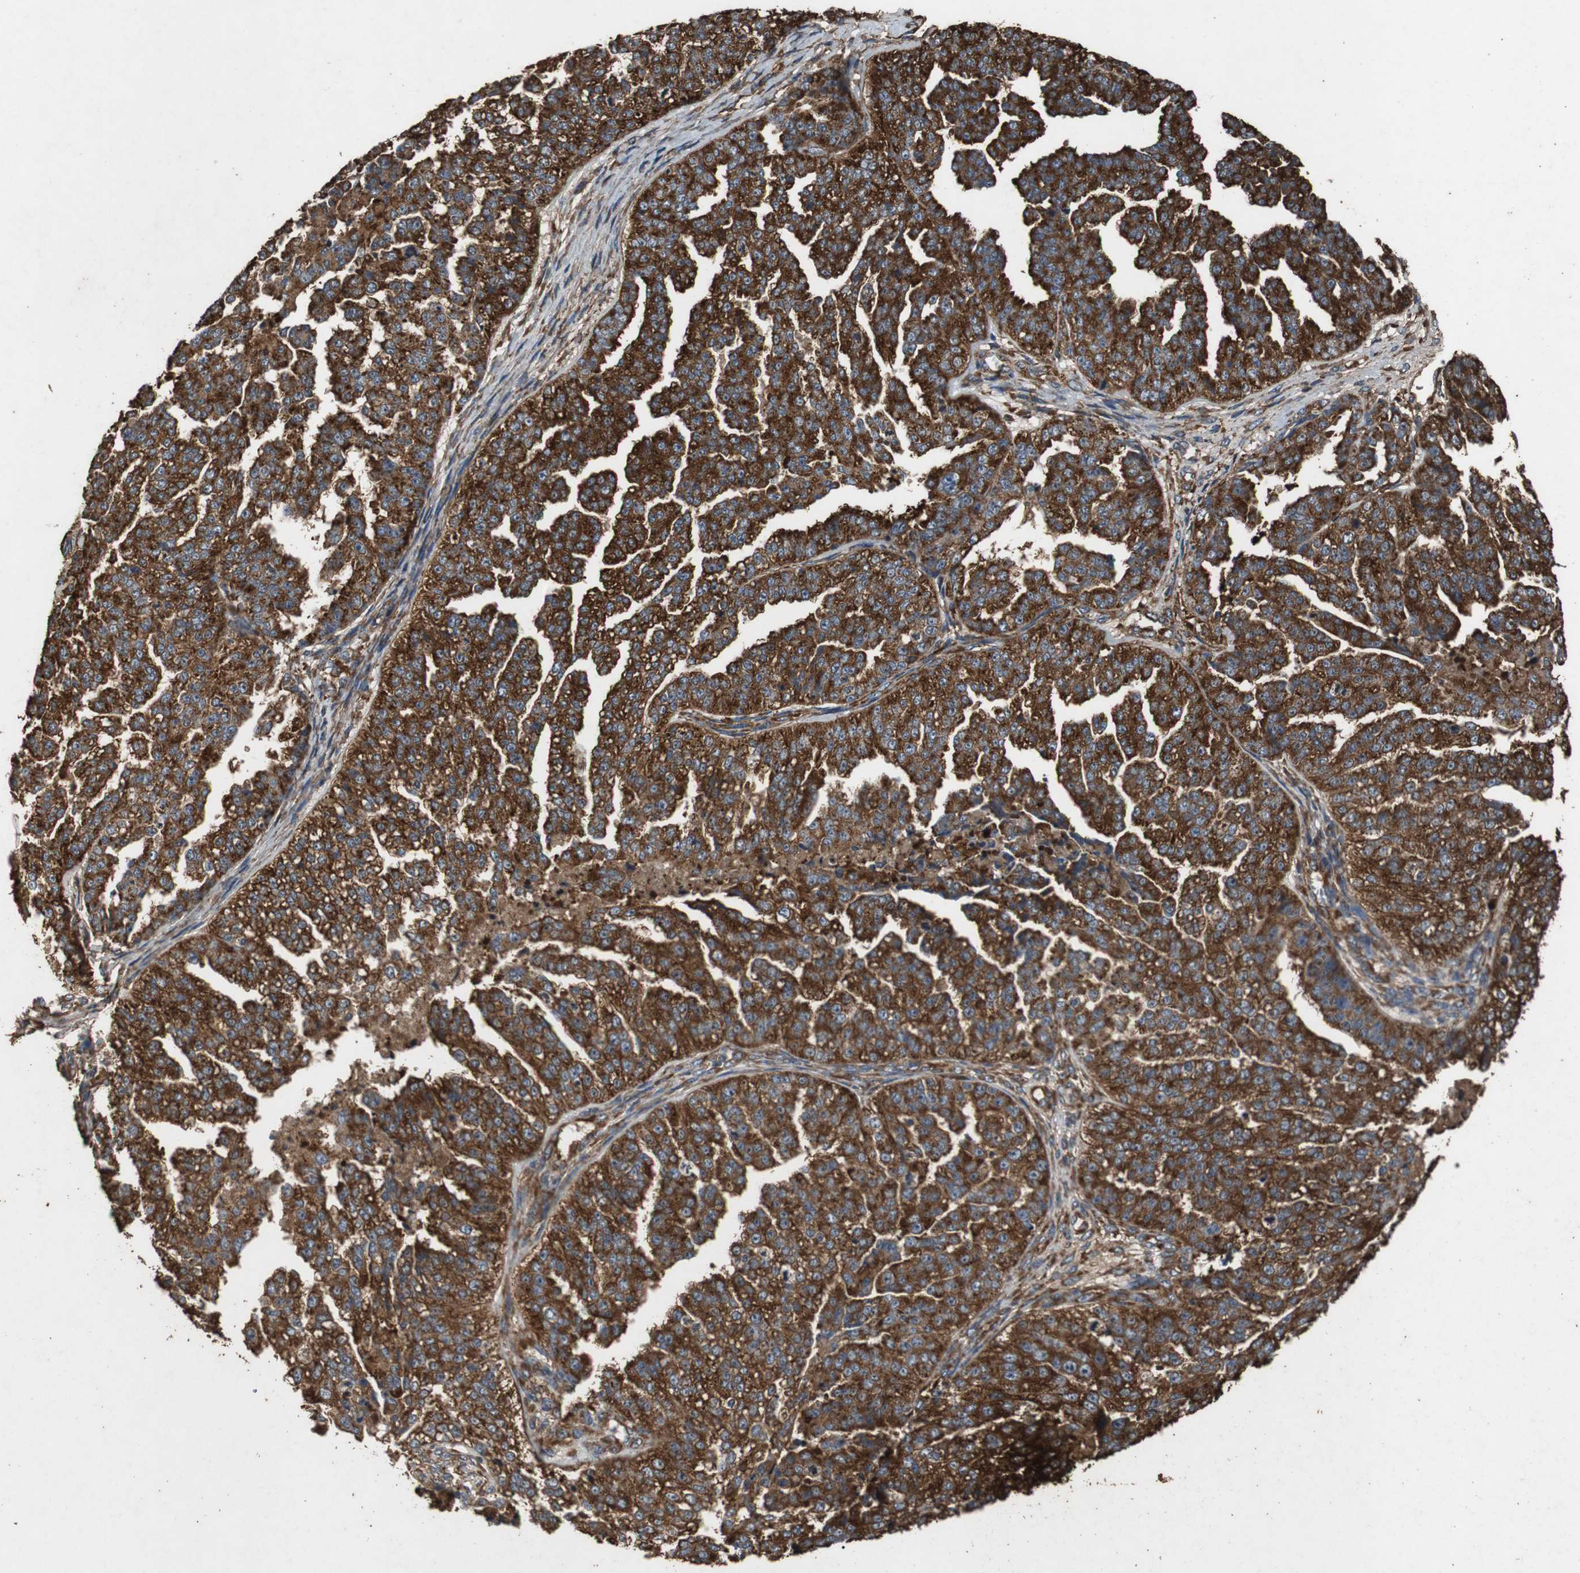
{"staining": {"intensity": "strong", "quantity": ">75%", "location": "cytoplasmic/membranous"}, "tissue": "ovarian cancer", "cell_type": "Tumor cells", "image_type": "cancer", "snomed": [{"axis": "morphology", "description": "Cystadenocarcinoma, serous, NOS"}, {"axis": "topography", "description": "Ovary"}], "caption": "IHC histopathology image of serous cystadenocarcinoma (ovarian) stained for a protein (brown), which reveals high levels of strong cytoplasmic/membranous expression in approximately >75% of tumor cells.", "gene": "NAA10", "patient": {"sex": "female", "age": 58}}